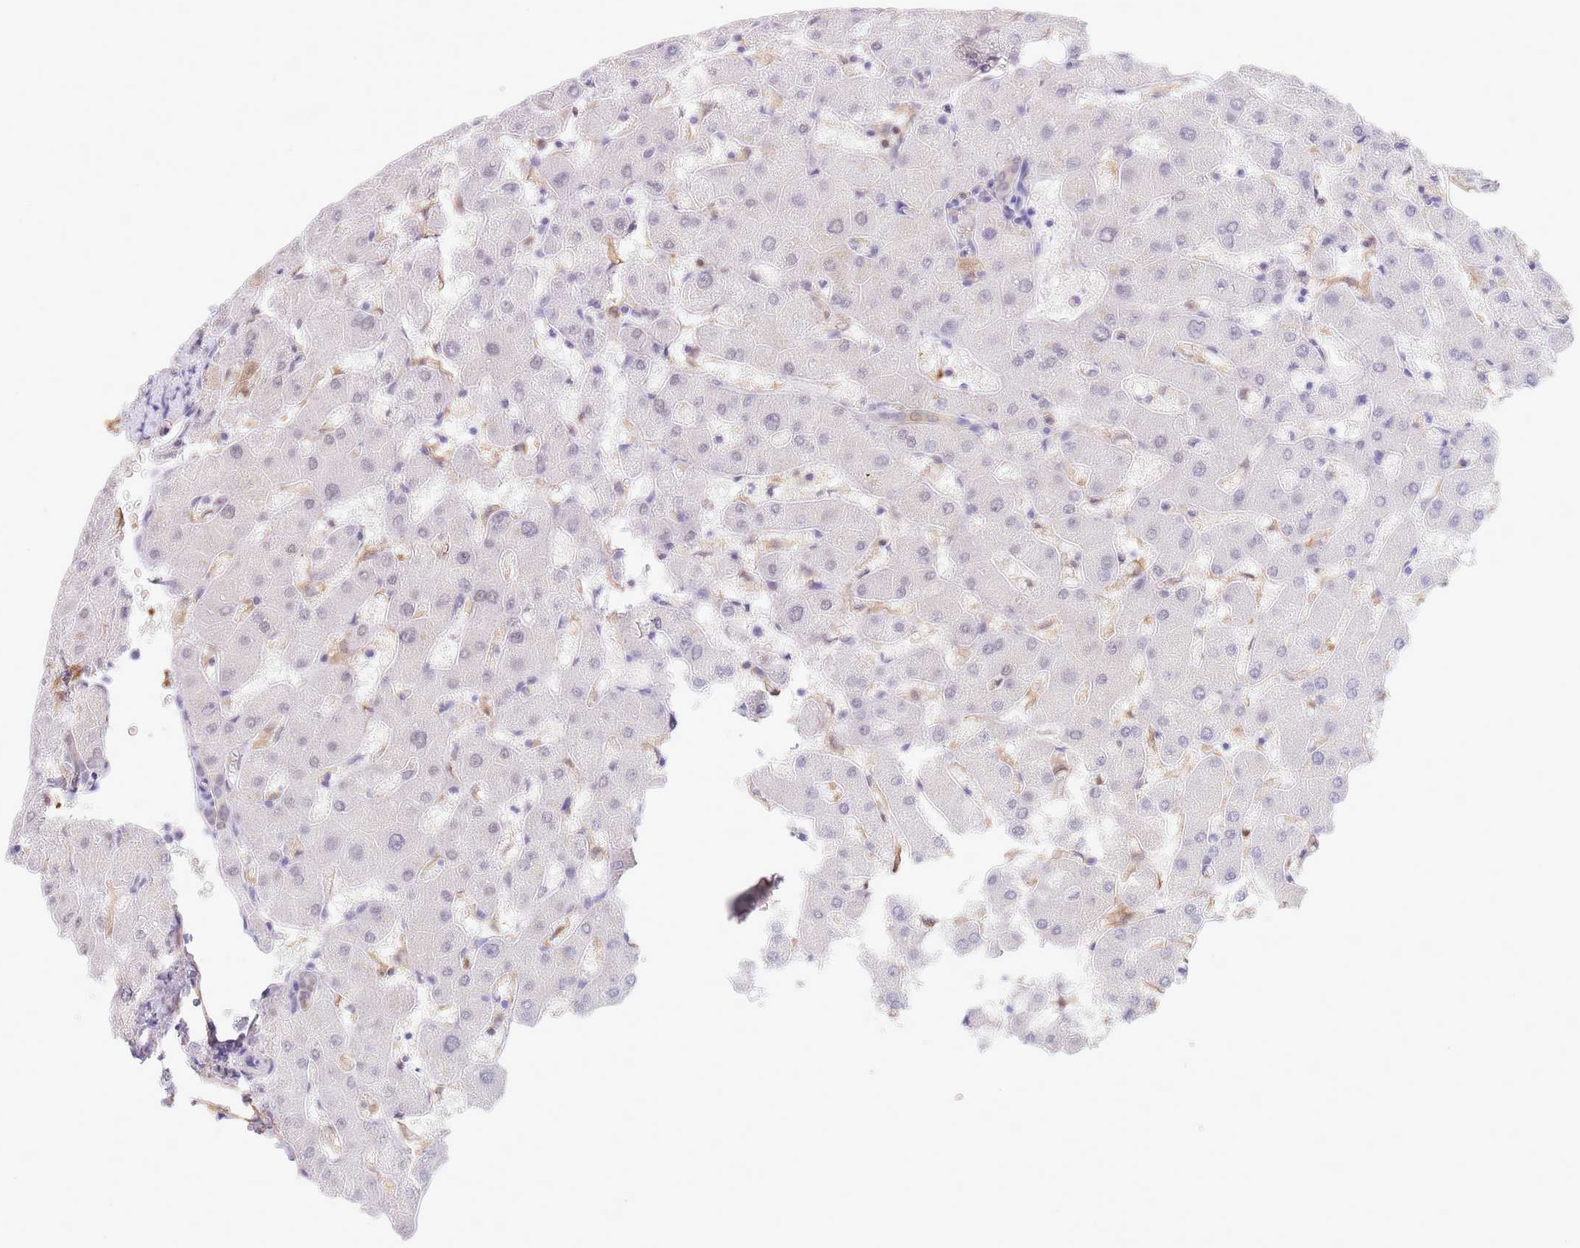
{"staining": {"intensity": "negative", "quantity": "none", "location": "none"}, "tissue": "liver", "cell_type": "Cholangiocytes", "image_type": "normal", "snomed": [{"axis": "morphology", "description": "Normal tissue, NOS"}, {"axis": "topography", "description": "Liver"}], "caption": "Immunohistochemistry (IHC) of unremarkable liver exhibits no positivity in cholangiocytes. (DAB immunohistochemistry (IHC) visualized using brightfield microscopy, high magnification).", "gene": "TRIM32", "patient": {"sex": "female", "age": 63}}